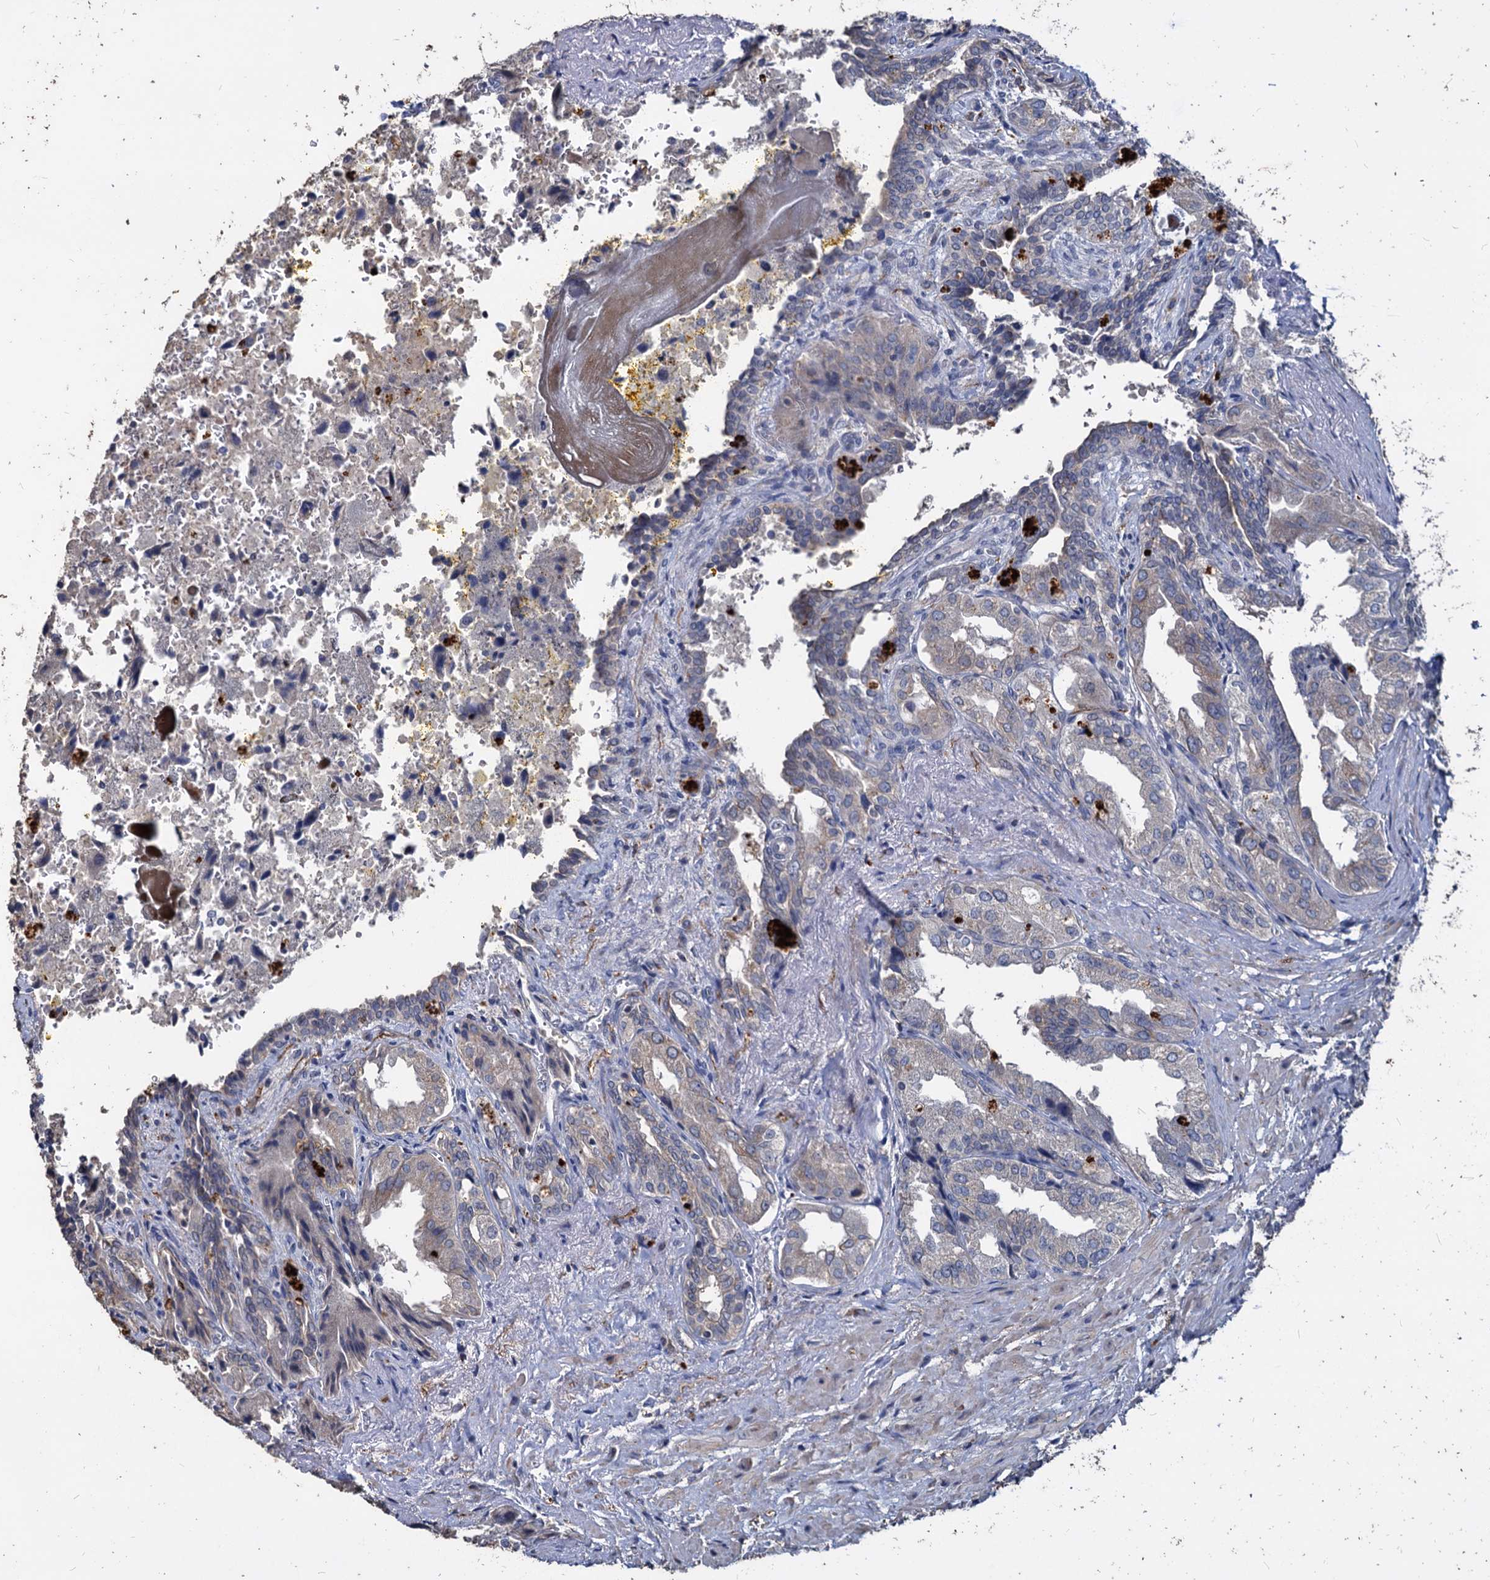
{"staining": {"intensity": "weak", "quantity": "<25%", "location": "cytoplasmic/membranous"}, "tissue": "seminal vesicle", "cell_type": "Glandular cells", "image_type": "normal", "snomed": [{"axis": "morphology", "description": "Normal tissue, NOS"}, {"axis": "topography", "description": "Seminal veicle"}], "caption": "Immunohistochemistry of benign seminal vesicle reveals no positivity in glandular cells. (DAB (3,3'-diaminobenzidine) immunohistochemistry visualized using brightfield microscopy, high magnification).", "gene": "DEPDC4", "patient": {"sex": "male", "age": 63}}